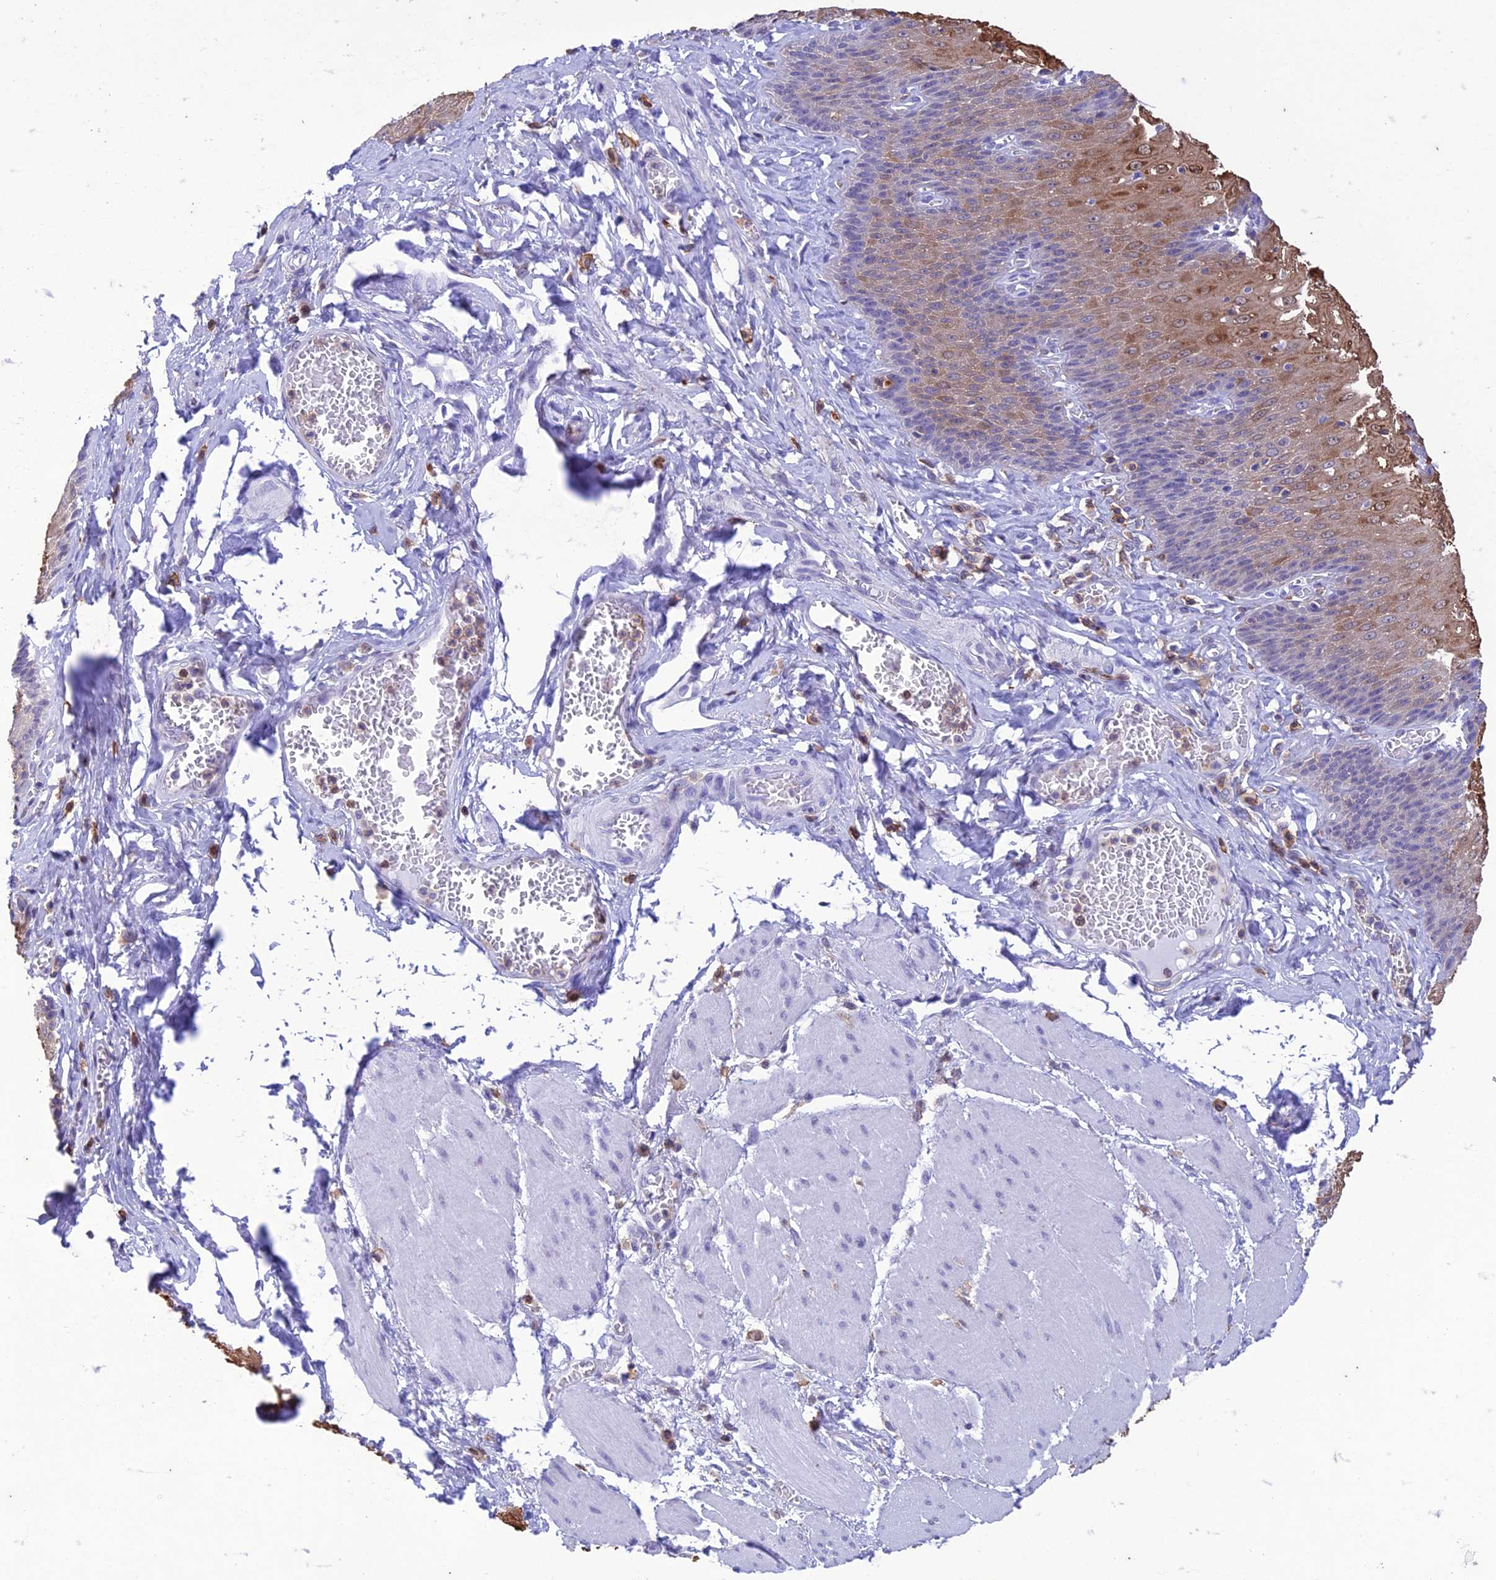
{"staining": {"intensity": "moderate", "quantity": "25%-75%", "location": "cytoplasmic/membranous,nuclear"}, "tissue": "esophagus", "cell_type": "Squamous epithelial cells", "image_type": "normal", "snomed": [{"axis": "morphology", "description": "Normal tissue, NOS"}, {"axis": "topography", "description": "Esophagus"}], "caption": "Protein expression analysis of unremarkable esophagus shows moderate cytoplasmic/membranous,nuclear staining in approximately 25%-75% of squamous epithelial cells.", "gene": "FGF7", "patient": {"sex": "male", "age": 60}}